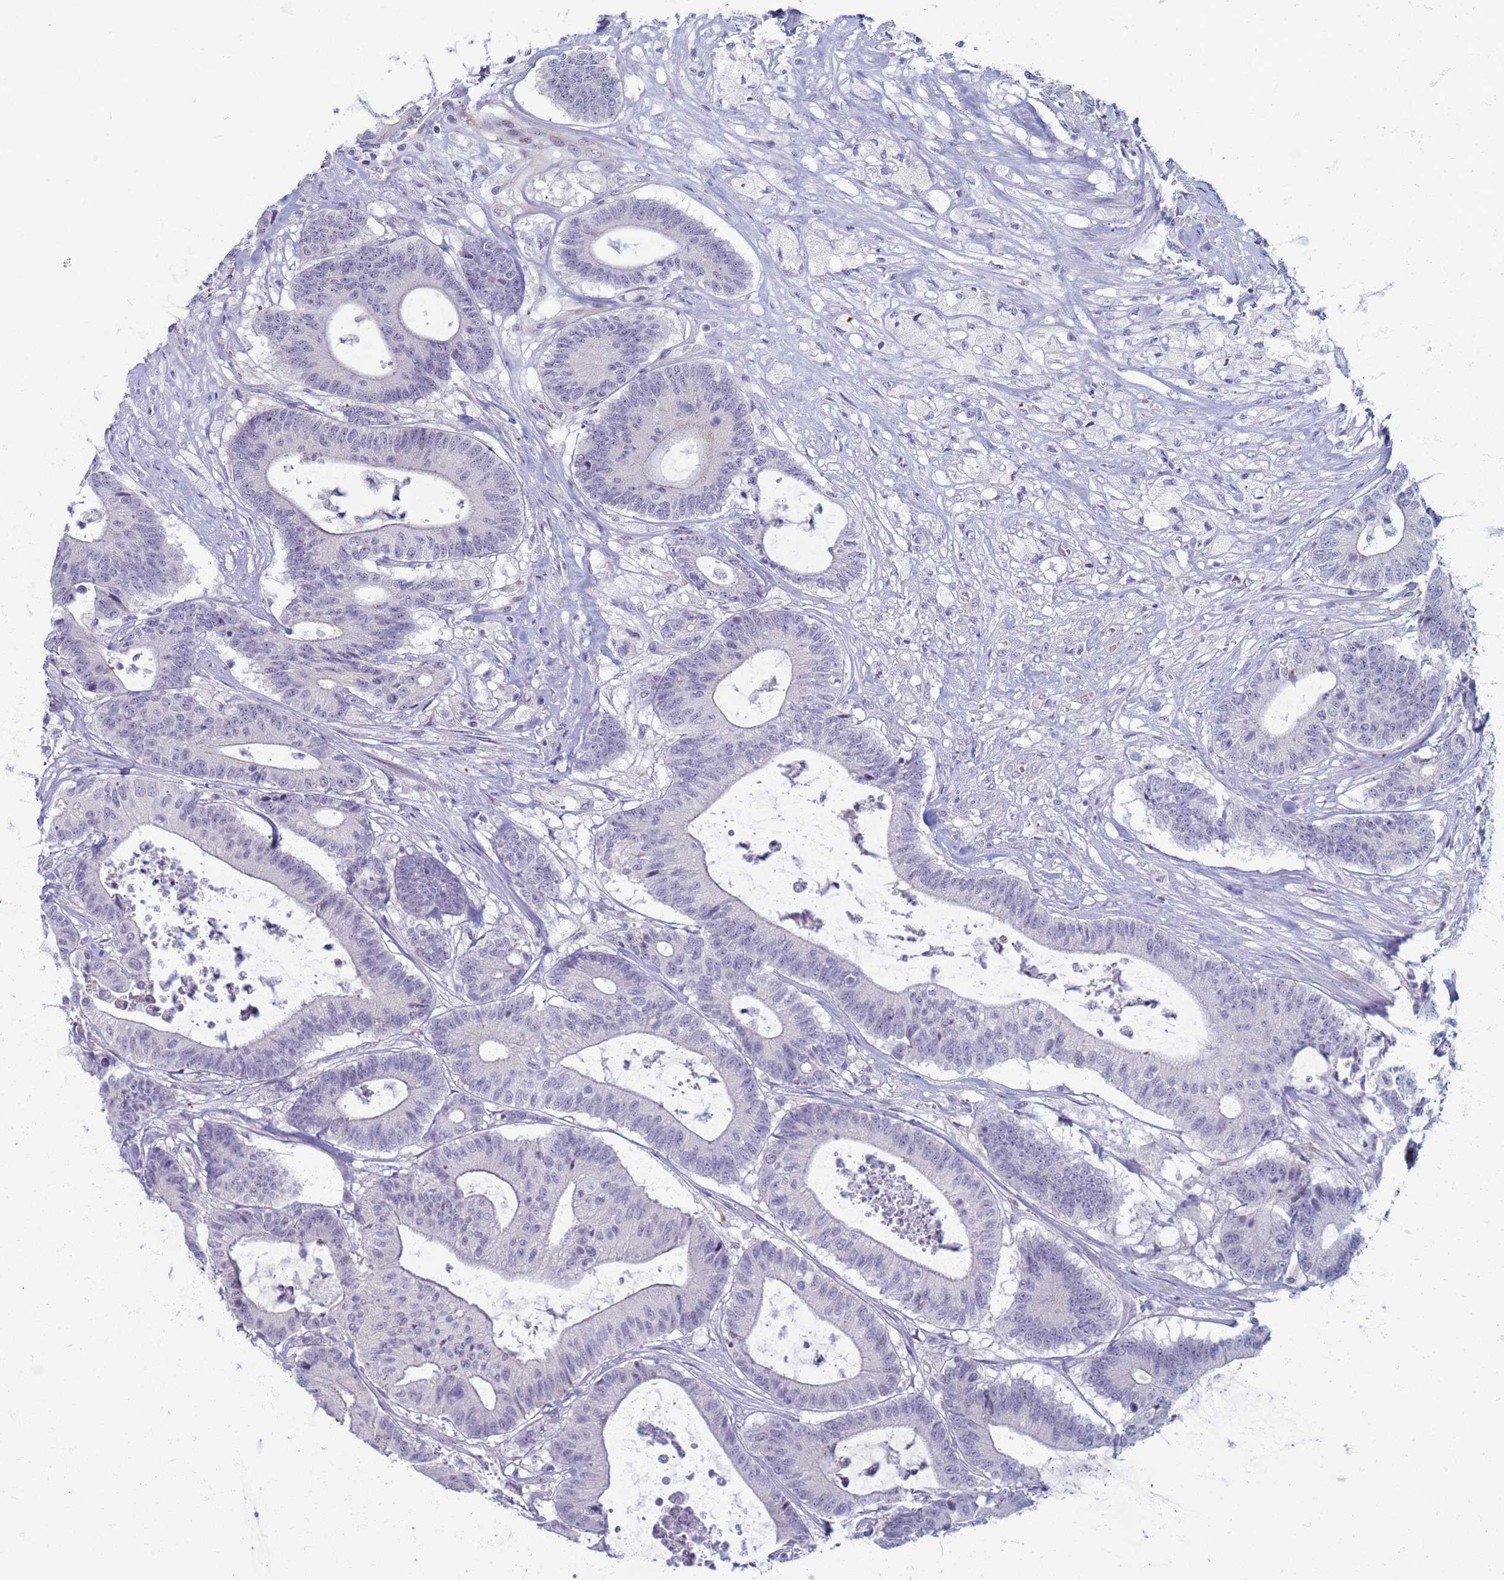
{"staining": {"intensity": "negative", "quantity": "none", "location": "none"}, "tissue": "colorectal cancer", "cell_type": "Tumor cells", "image_type": "cancer", "snomed": [{"axis": "morphology", "description": "Adenocarcinoma, NOS"}, {"axis": "topography", "description": "Colon"}], "caption": "This is an immunohistochemistry (IHC) image of human colorectal cancer. There is no staining in tumor cells.", "gene": "CLCA2", "patient": {"sex": "female", "age": 84}}